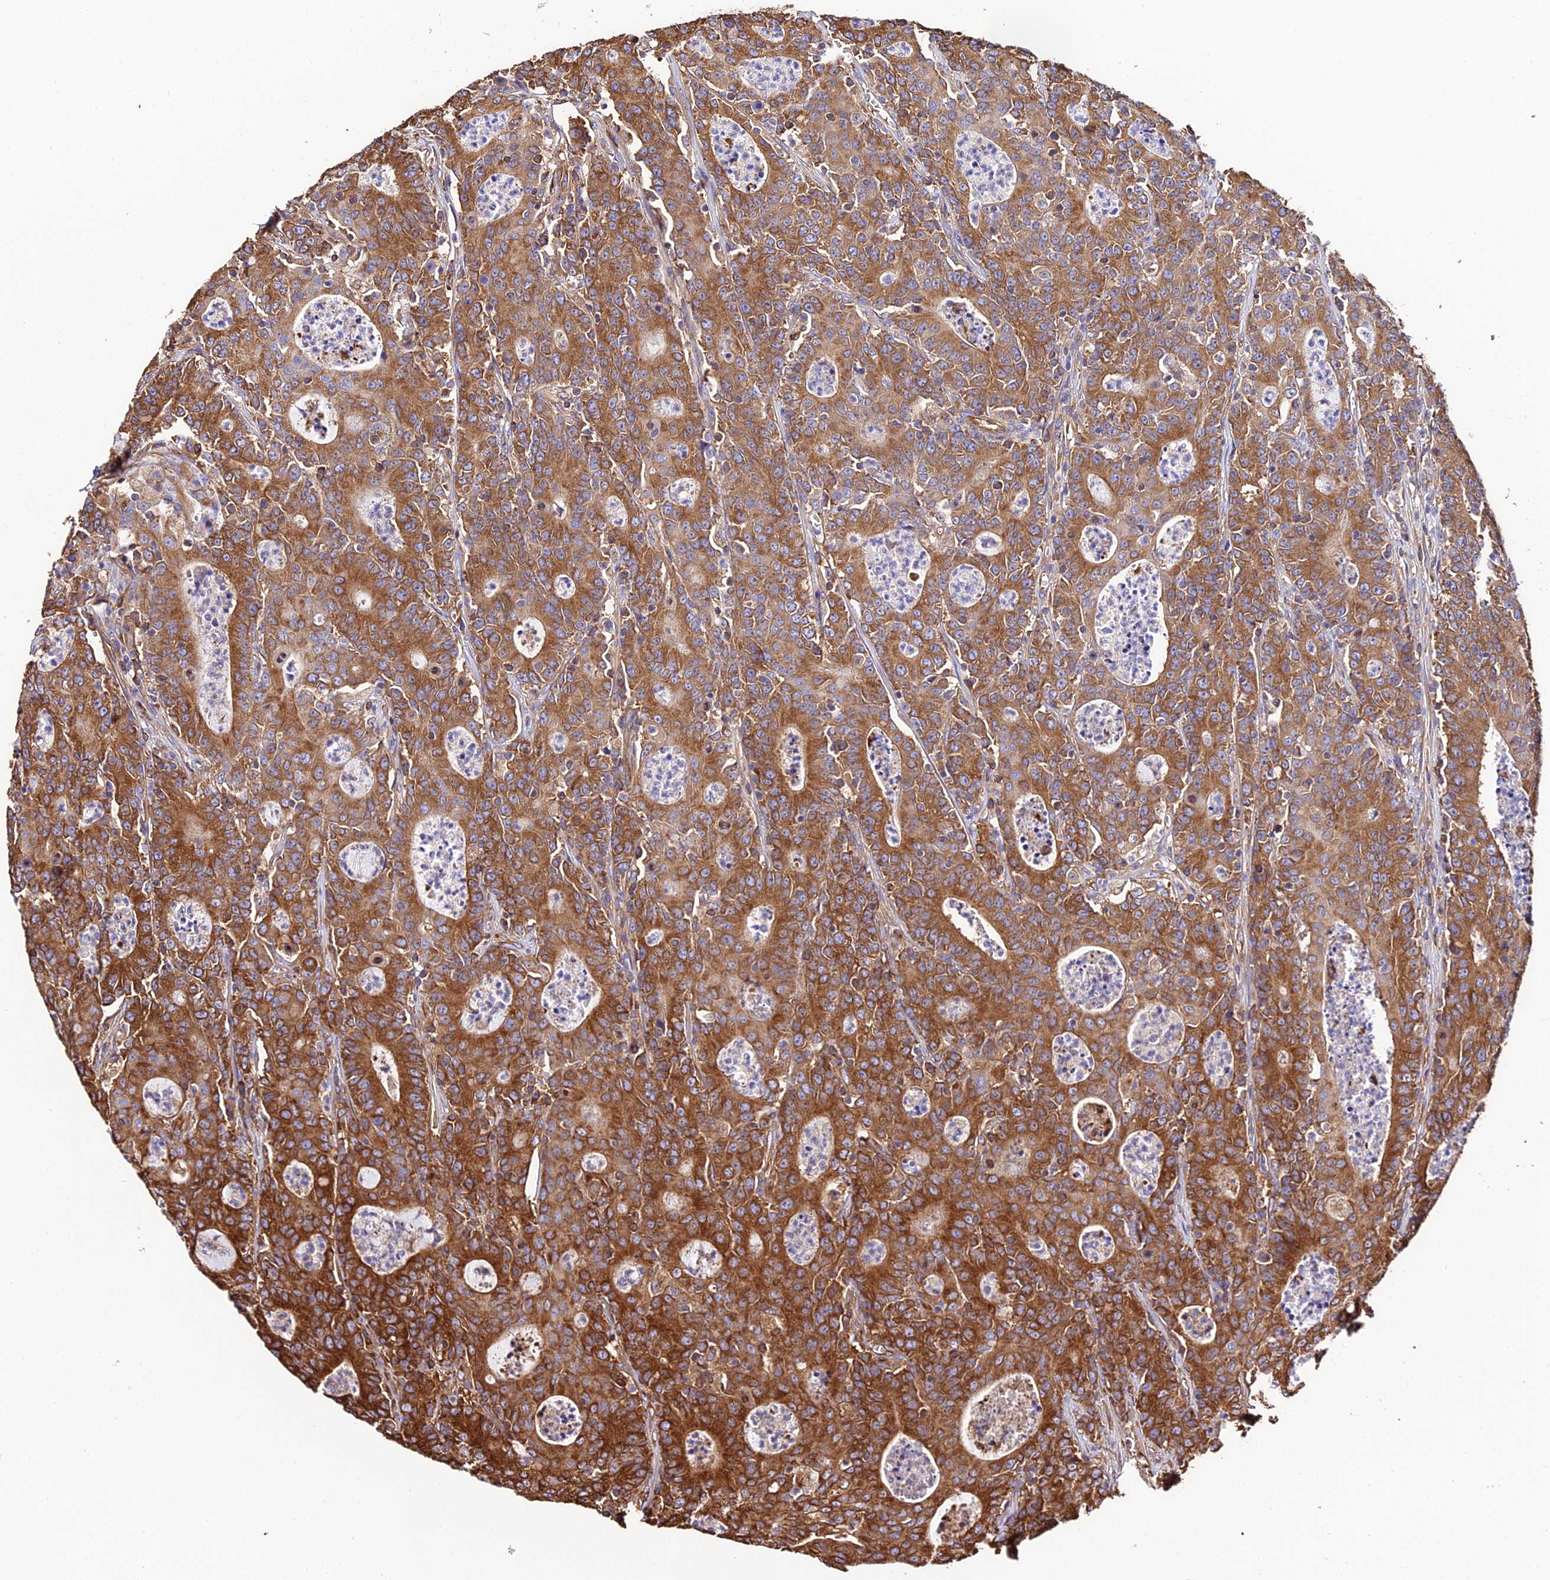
{"staining": {"intensity": "strong", "quantity": ">75%", "location": "cytoplasmic/membranous"}, "tissue": "colorectal cancer", "cell_type": "Tumor cells", "image_type": "cancer", "snomed": [{"axis": "morphology", "description": "Adenocarcinoma, NOS"}, {"axis": "topography", "description": "Colon"}], "caption": "Immunohistochemical staining of human colorectal cancer demonstrates high levels of strong cytoplasmic/membranous expression in about >75% of tumor cells. (Stains: DAB in brown, nuclei in blue, Microscopy: brightfield microscopy at high magnification).", "gene": "TUBA3D", "patient": {"sex": "male", "age": 83}}